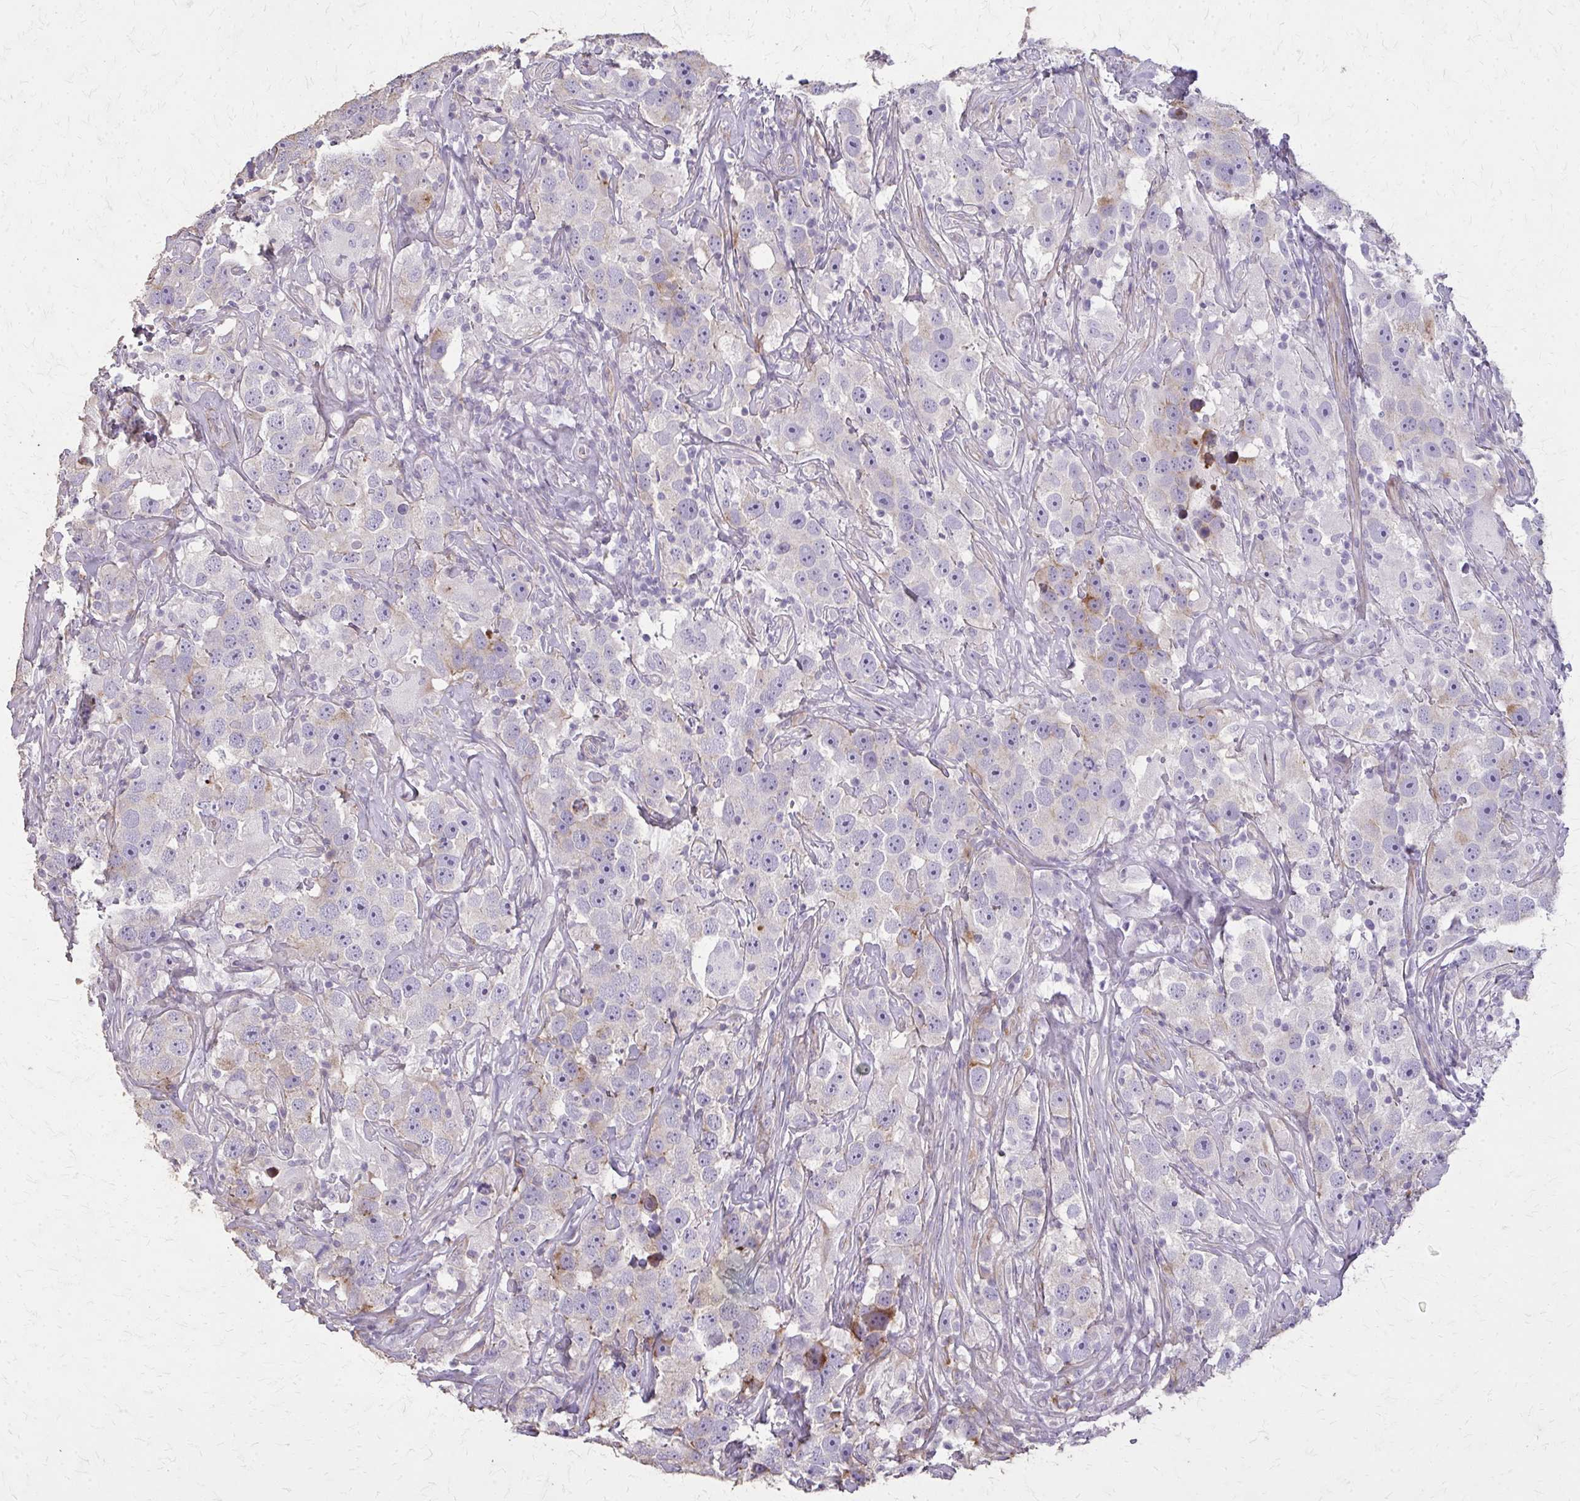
{"staining": {"intensity": "moderate", "quantity": "<25%", "location": "cytoplasmic/membranous"}, "tissue": "testis cancer", "cell_type": "Tumor cells", "image_type": "cancer", "snomed": [{"axis": "morphology", "description": "Seminoma, NOS"}, {"axis": "topography", "description": "Testis"}], "caption": "Testis seminoma tissue reveals moderate cytoplasmic/membranous staining in about <25% of tumor cells (Brightfield microscopy of DAB IHC at high magnification).", "gene": "TENM4", "patient": {"sex": "male", "age": 49}}